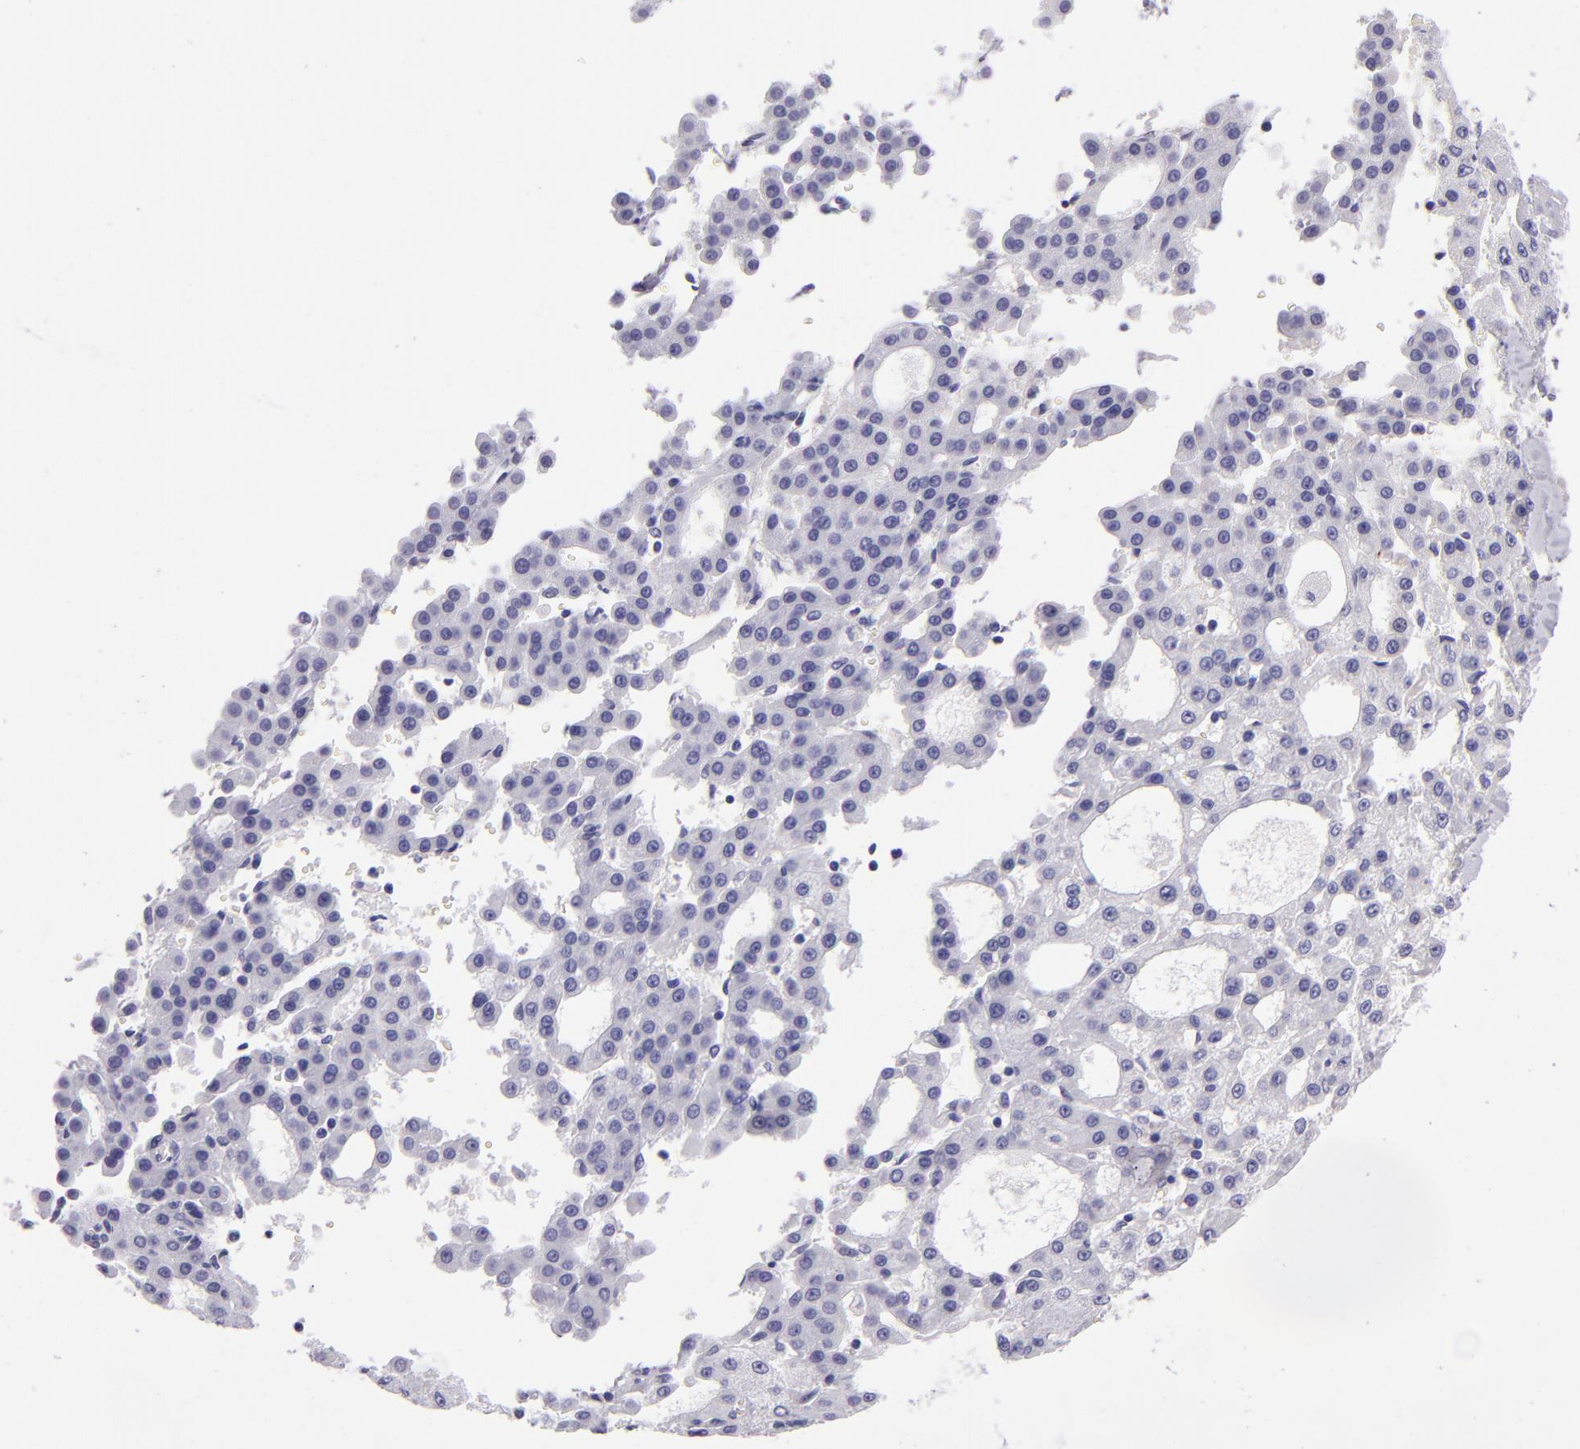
{"staining": {"intensity": "negative", "quantity": "none", "location": "none"}, "tissue": "liver cancer", "cell_type": "Tumor cells", "image_type": "cancer", "snomed": [{"axis": "morphology", "description": "Carcinoma, Hepatocellular, NOS"}, {"axis": "topography", "description": "Liver"}], "caption": "DAB immunohistochemical staining of human liver cancer displays no significant staining in tumor cells. The staining was performed using DAB to visualize the protein expression in brown, while the nuclei were stained in blue with hematoxylin (Magnification: 20x).", "gene": "TYRP1", "patient": {"sex": "male", "age": 47}}